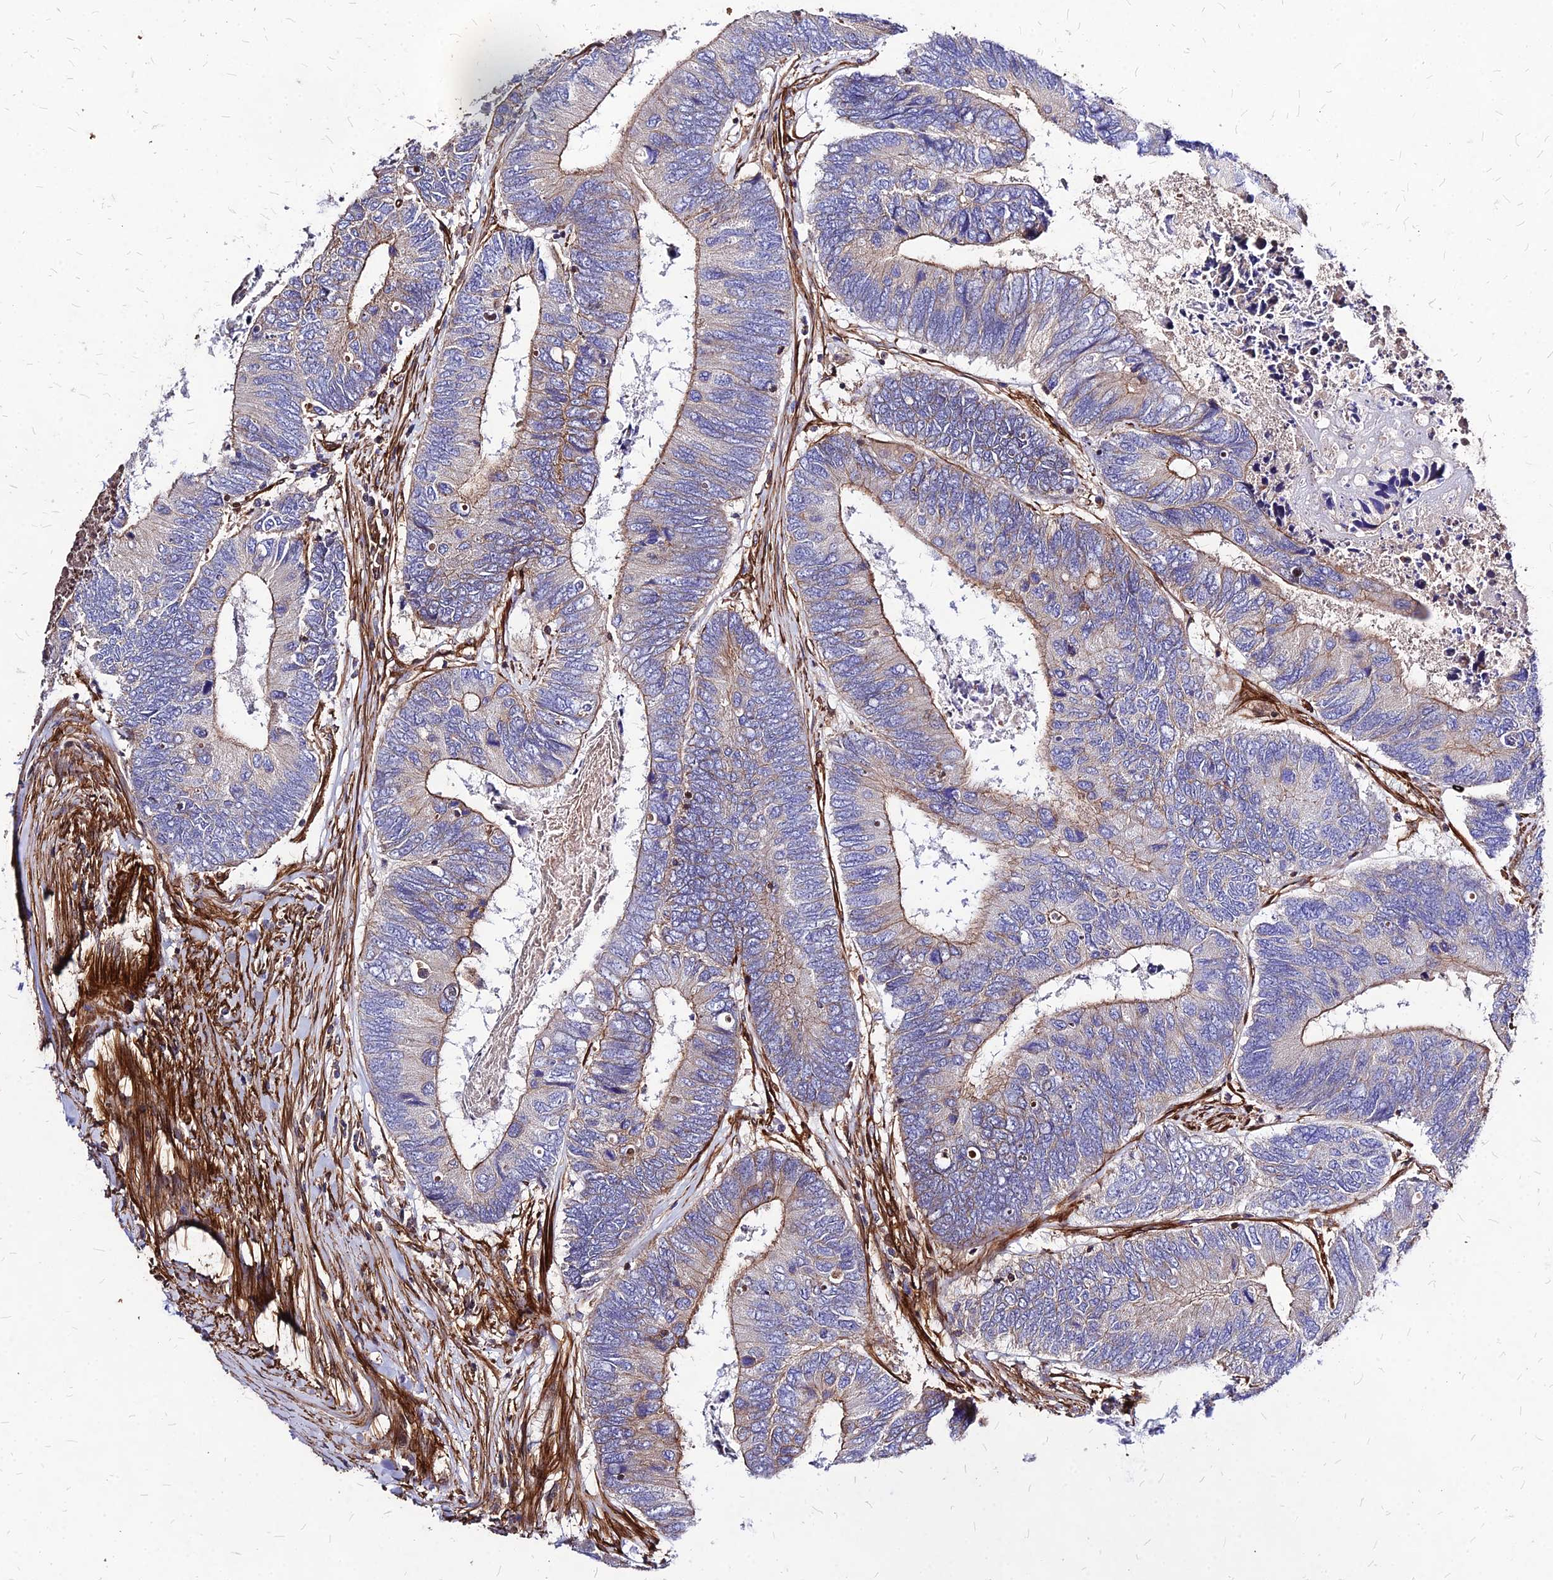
{"staining": {"intensity": "moderate", "quantity": "25%-75%", "location": "cytoplasmic/membranous"}, "tissue": "colorectal cancer", "cell_type": "Tumor cells", "image_type": "cancer", "snomed": [{"axis": "morphology", "description": "Adenocarcinoma, NOS"}, {"axis": "topography", "description": "Colon"}], "caption": "Immunohistochemistry micrograph of neoplastic tissue: colorectal adenocarcinoma stained using immunohistochemistry (IHC) demonstrates medium levels of moderate protein expression localized specifically in the cytoplasmic/membranous of tumor cells, appearing as a cytoplasmic/membranous brown color.", "gene": "EFCC1", "patient": {"sex": "female", "age": 67}}